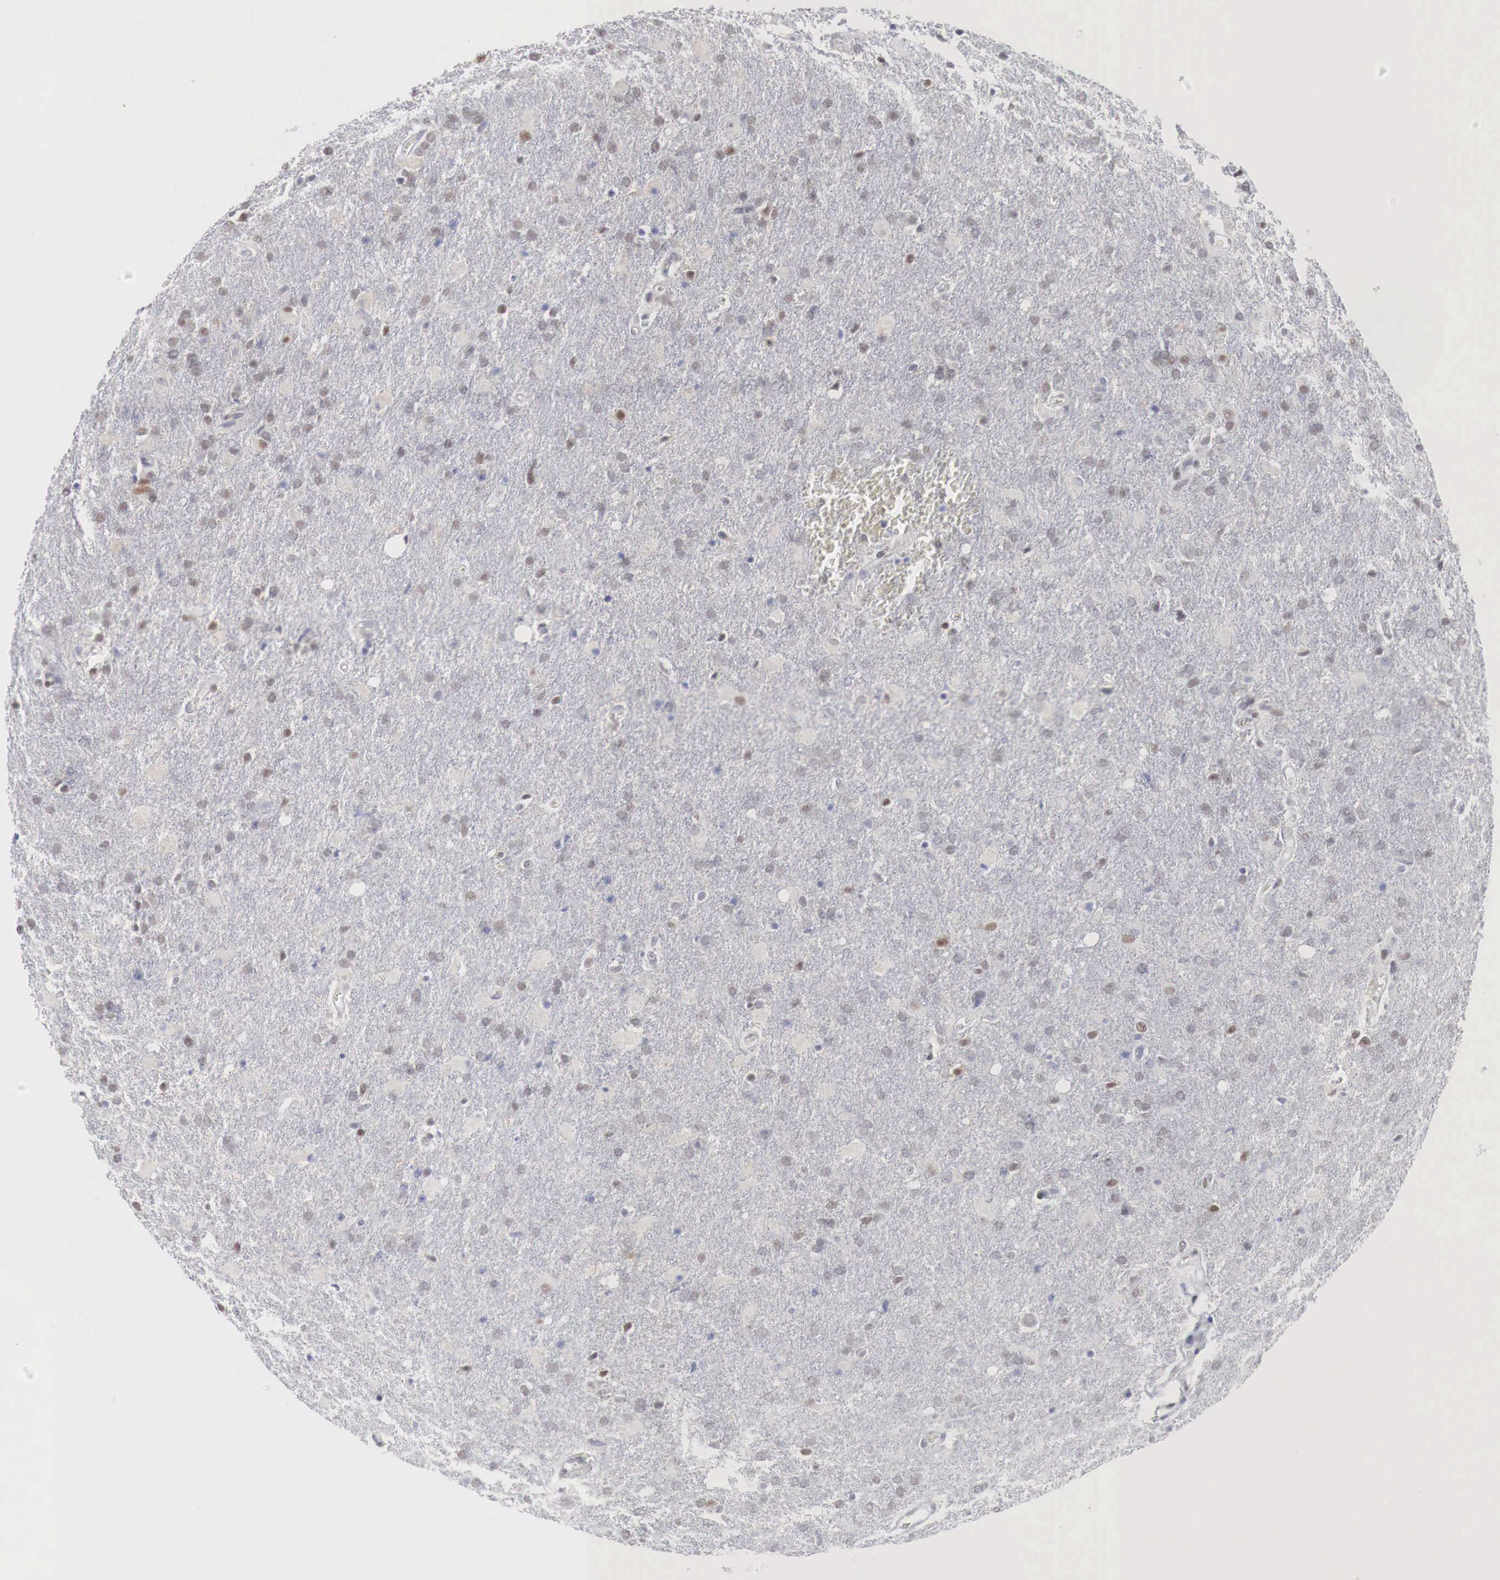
{"staining": {"intensity": "moderate", "quantity": "<25%", "location": "nuclear"}, "tissue": "glioma", "cell_type": "Tumor cells", "image_type": "cancer", "snomed": [{"axis": "morphology", "description": "Glioma, malignant, High grade"}, {"axis": "topography", "description": "Brain"}], "caption": "Human malignant high-grade glioma stained with a protein marker demonstrates moderate staining in tumor cells.", "gene": "FOXP2", "patient": {"sex": "male", "age": 68}}